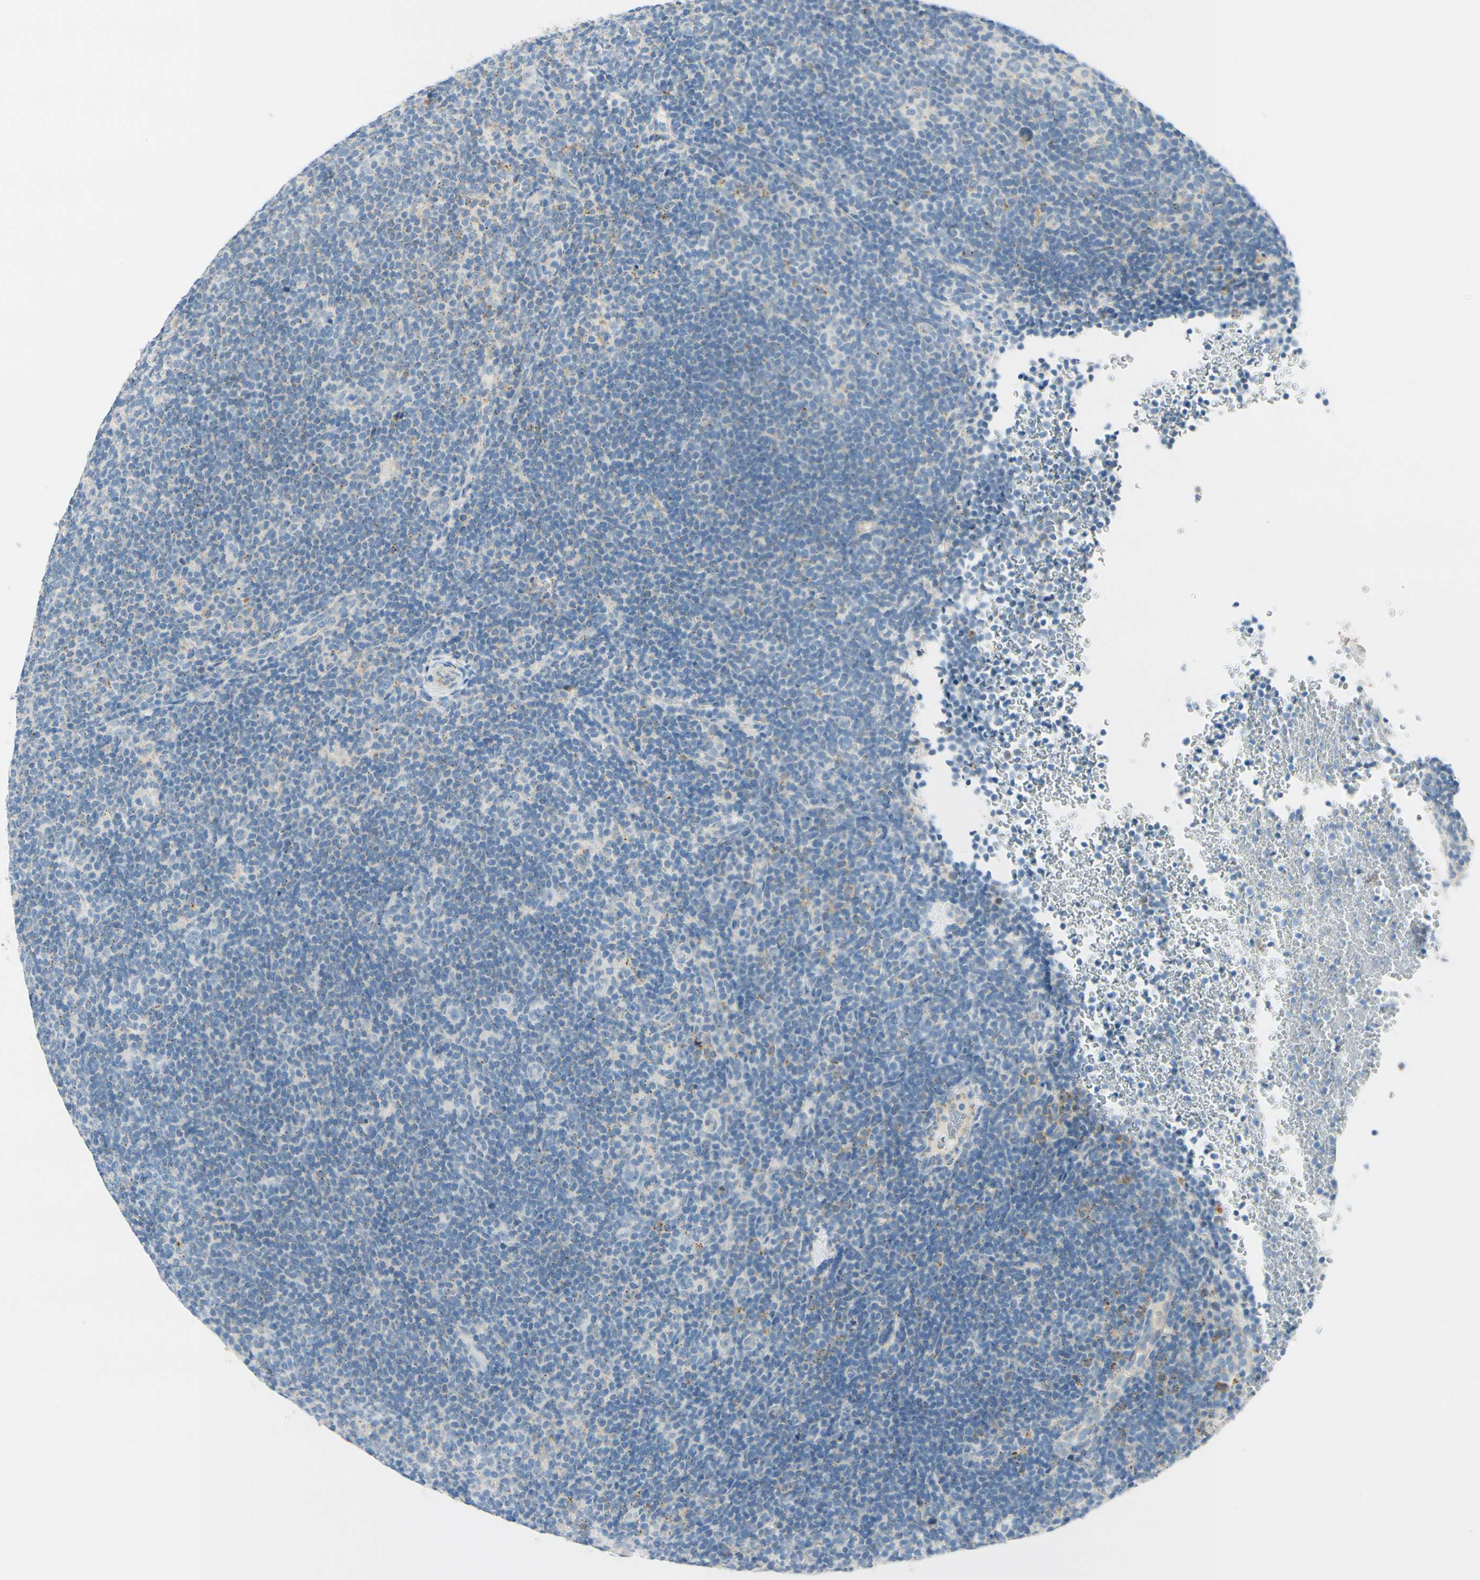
{"staining": {"intensity": "negative", "quantity": "none", "location": "none"}, "tissue": "lymphoma", "cell_type": "Tumor cells", "image_type": "cancer", "snomed": [{"axis": "morphology", "description": "Hodgkin's disease, NOS"}, {"axis": "topography", "description": "Lymph node"}], "caption": "Hodgkin's disease stained for a protein using immunohistochemistry (IHC) displays no positivity tumor cells.", "gene": "GALNT5", "patient": {"sex": "female", "age": 57}}